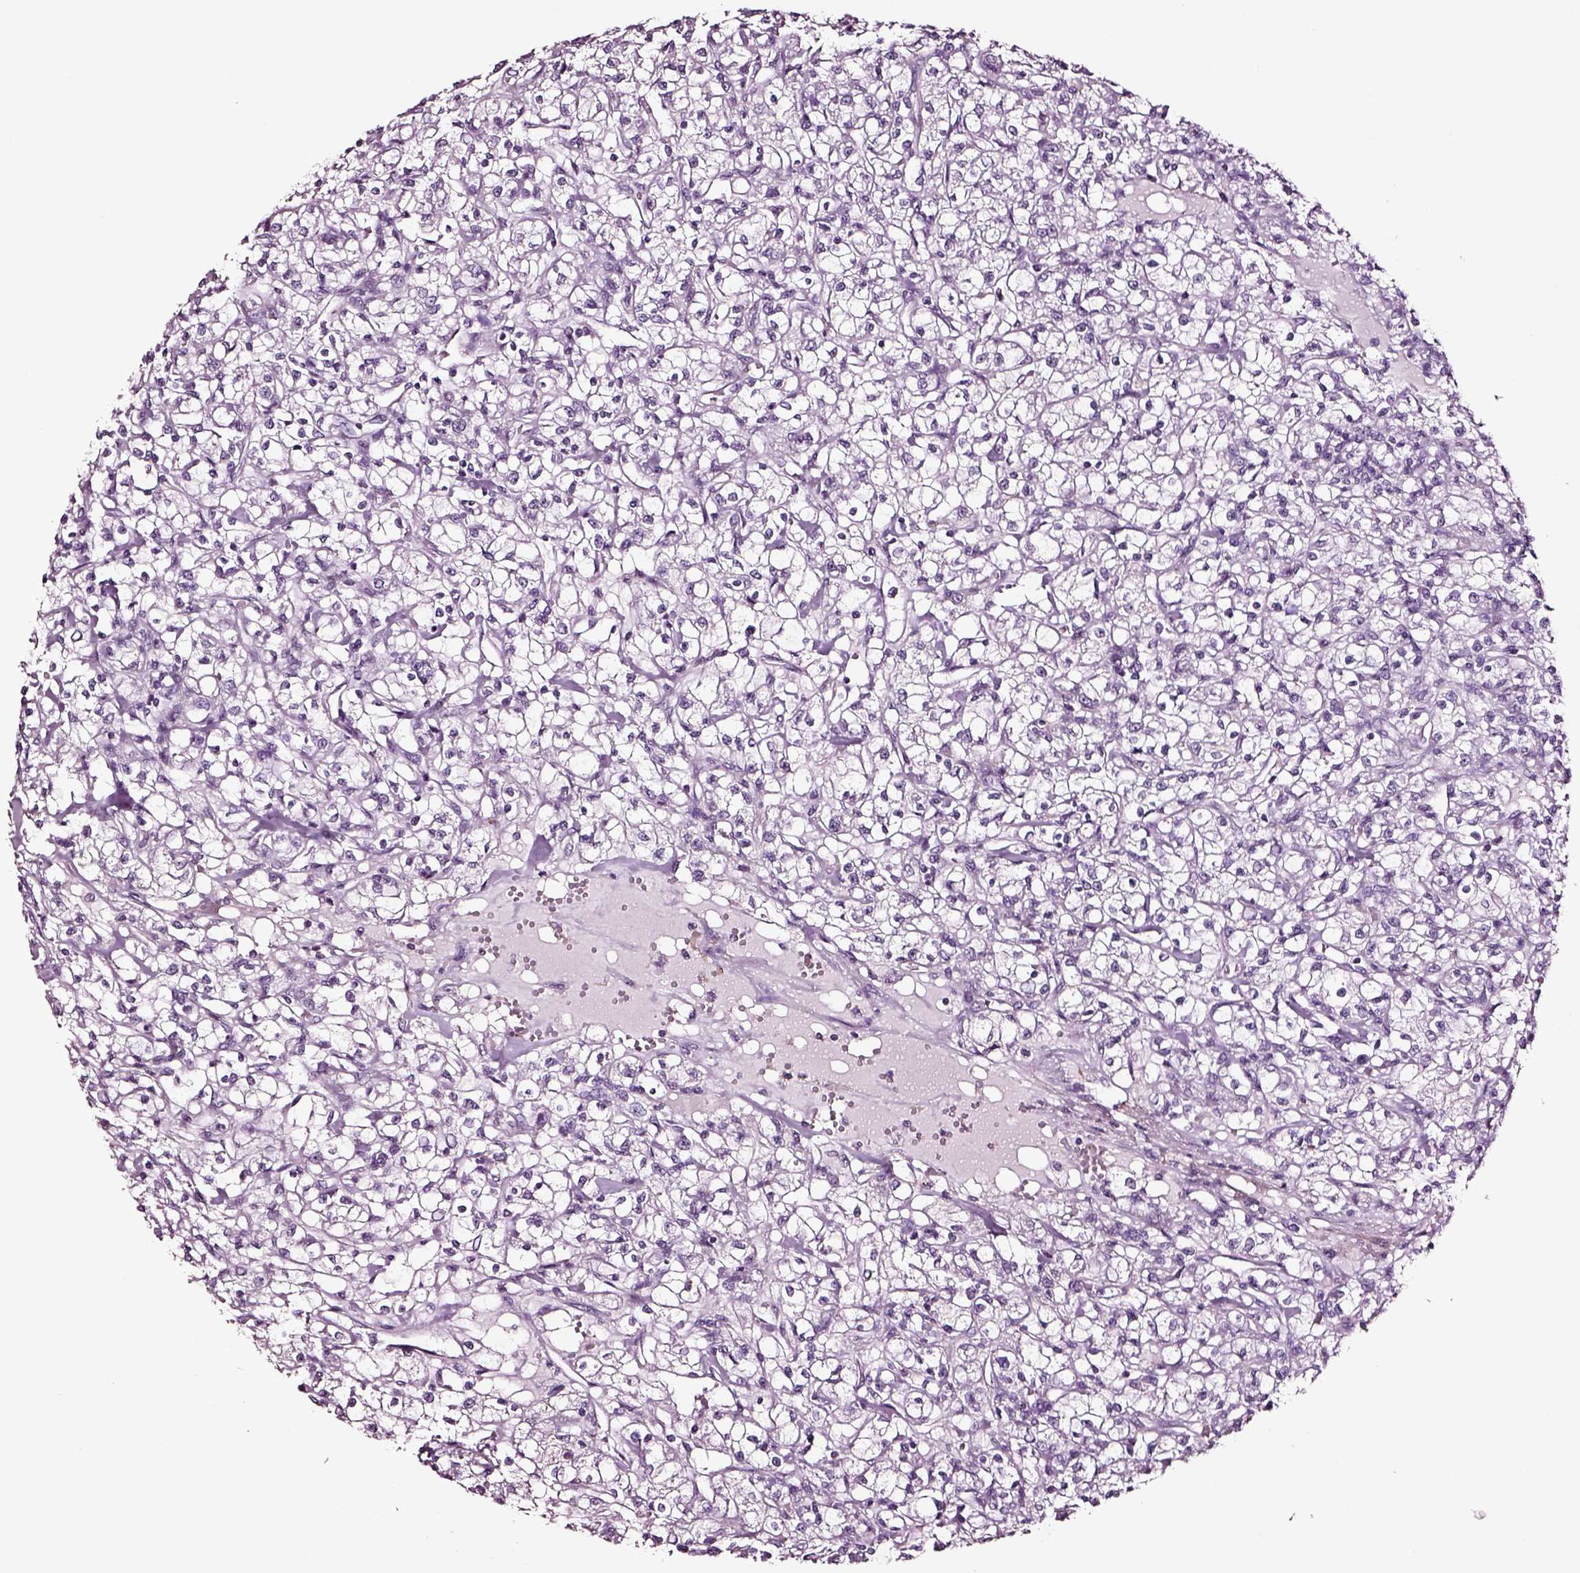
{"staining": {"intensity": "negative", "quantity": "none", "location": "none"}, "tissue": "renal cancer", "cell_type": "Tumor cells", "image_type": "cancer", "snomed": [{"axis": "morphology", "description": "Adenocarcinoma, NOS"}, {"axis": "topography", "description": "Kidney"}], "caption": "Image shows no significant protein staining in tumor cells of renal cancer. (DAB immunohistochemistry (IHC), high magnification).", "gene": "SOX10", "patient": {"sex": "female", "age": 59}}